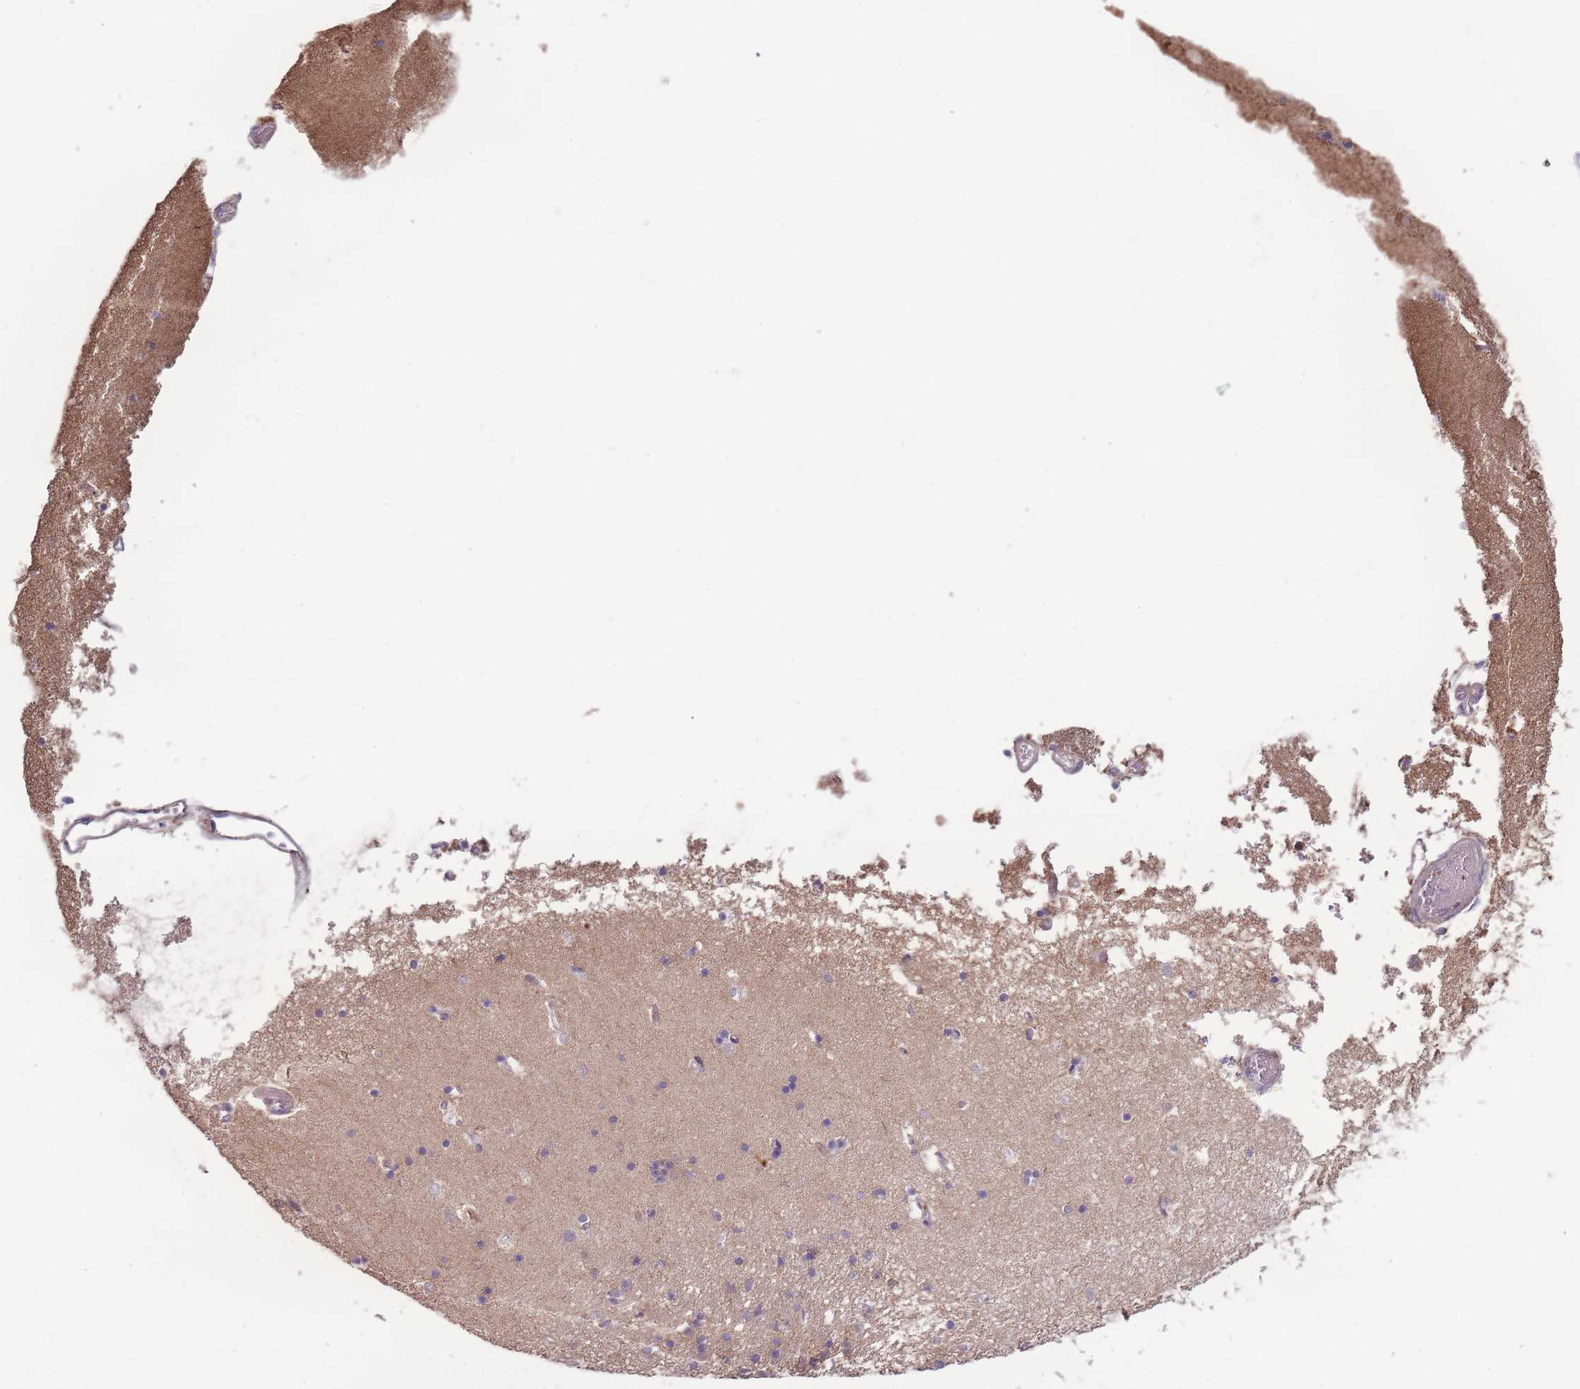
{"staining": {"intensity": "negative", "quantity": "none", "location": "none"}, "tissue": "hippocampus", "cell_type": "Glial cells", "image_type": "normal", "snomed": [{"axis": "morphology", "description": "Normal tissue, NOS"}, {"axis": "topography", "description": "Hippocampus"}], "caption": "Image shows no significant protein expression in glial cells of unremarkable hippocampus.", "gene": "STEAP3", "patient": {"sex": "male", "age": 70}}